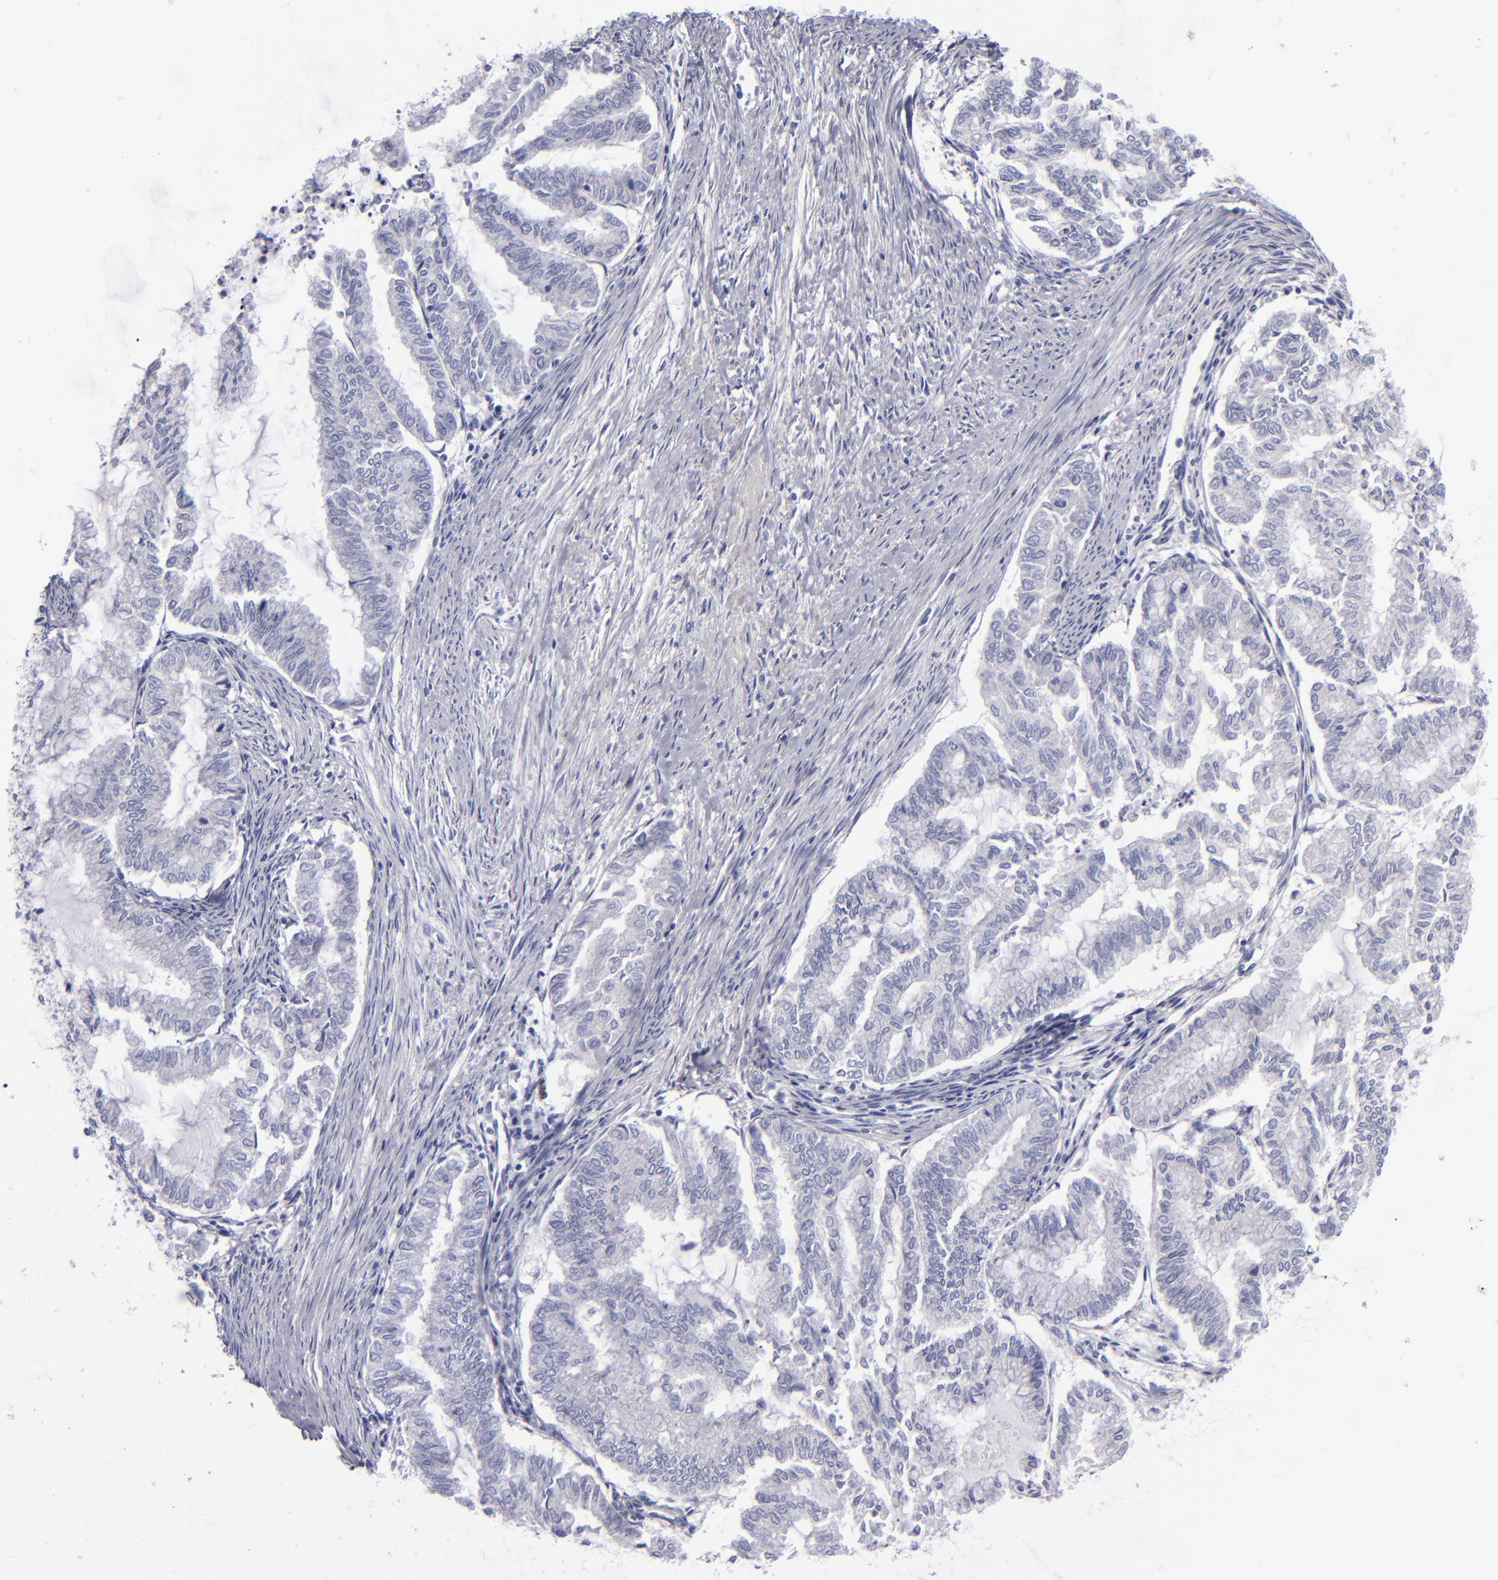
{"staining": {"intensity": "negative", "quantity": "none", "location": "none"}, "tissue": "endometrial cancer", "cell_type": "Tumor cells", "image_type": "cancer", "snomed": [{"axis": "morphology", "description": "Adenocarcinoma, NOS"}, {"axis": "topography", "description": "Endometrium"}], "caption": "This is a histopathology image of immunohistochemistry staining of endometrial cancer, which shows no staining in tumor cells. (DAB (3,3'-diaminobenzidine) immunohistochemistry (IHC) visualized using brightfield microscopy, high magnification).", "gene": "CD22", "patient": {"sex": "female", "age": 79}}